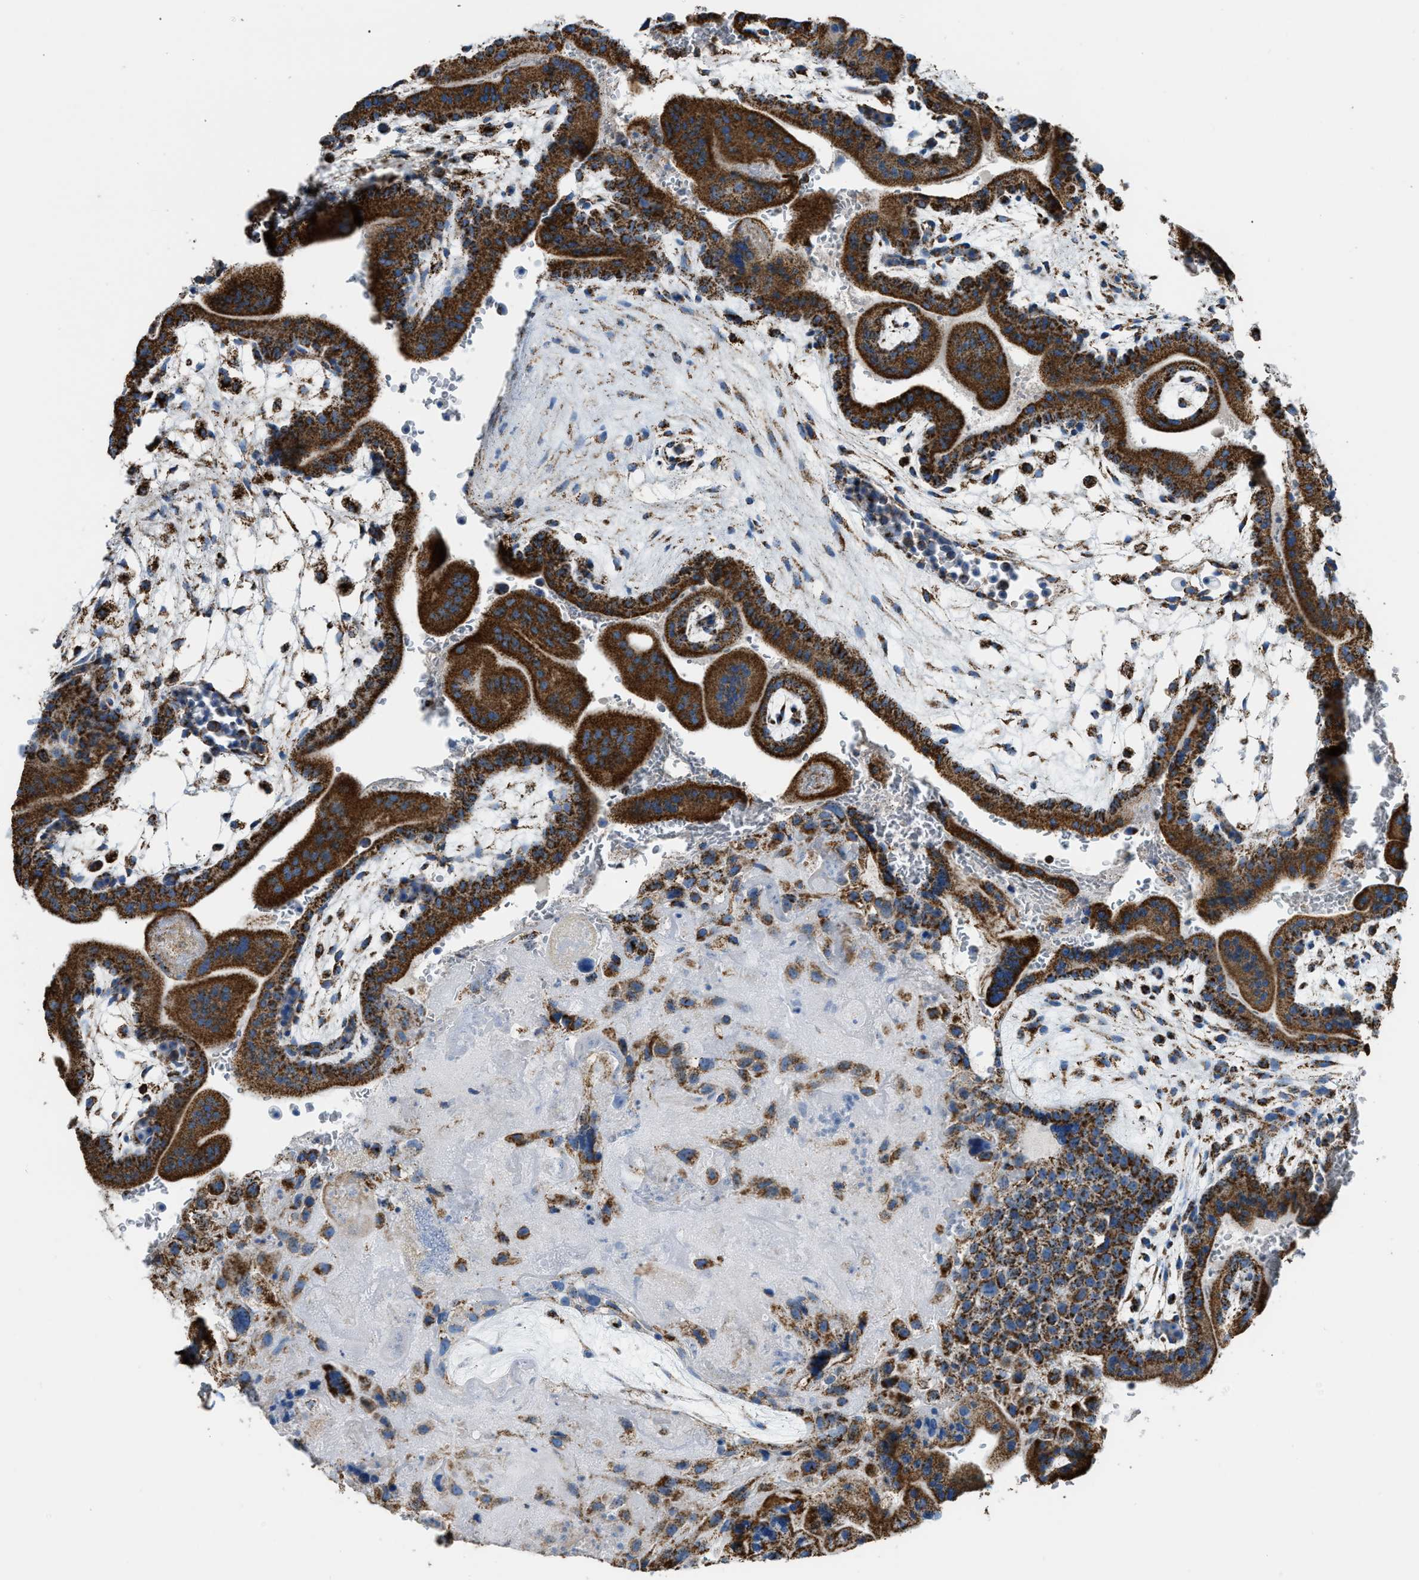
{"staining": {"intensity": "strong", "quantity": ">75%", "location": "cytoplasmic/membranous"}, "tissue": "placenta", "cell_type": "Decidual cells", "image_type": "normal", "snomed": [{"axis": "morphology", "description": "Normal tissue, NOS"}, {"axis": "topography", "description": "Placenta"}], "caption": "A micrograph of placenta stained for a protein reveals strong cytoplasmic/membranous brown staining in decidual cells. The staining is performed using DAB brown chromogen to label protein expression. The nuclei are counter-stained blue using hematoxylin.", "gene": "ETFB", "patient": {"sex": "female", "age": 35}}